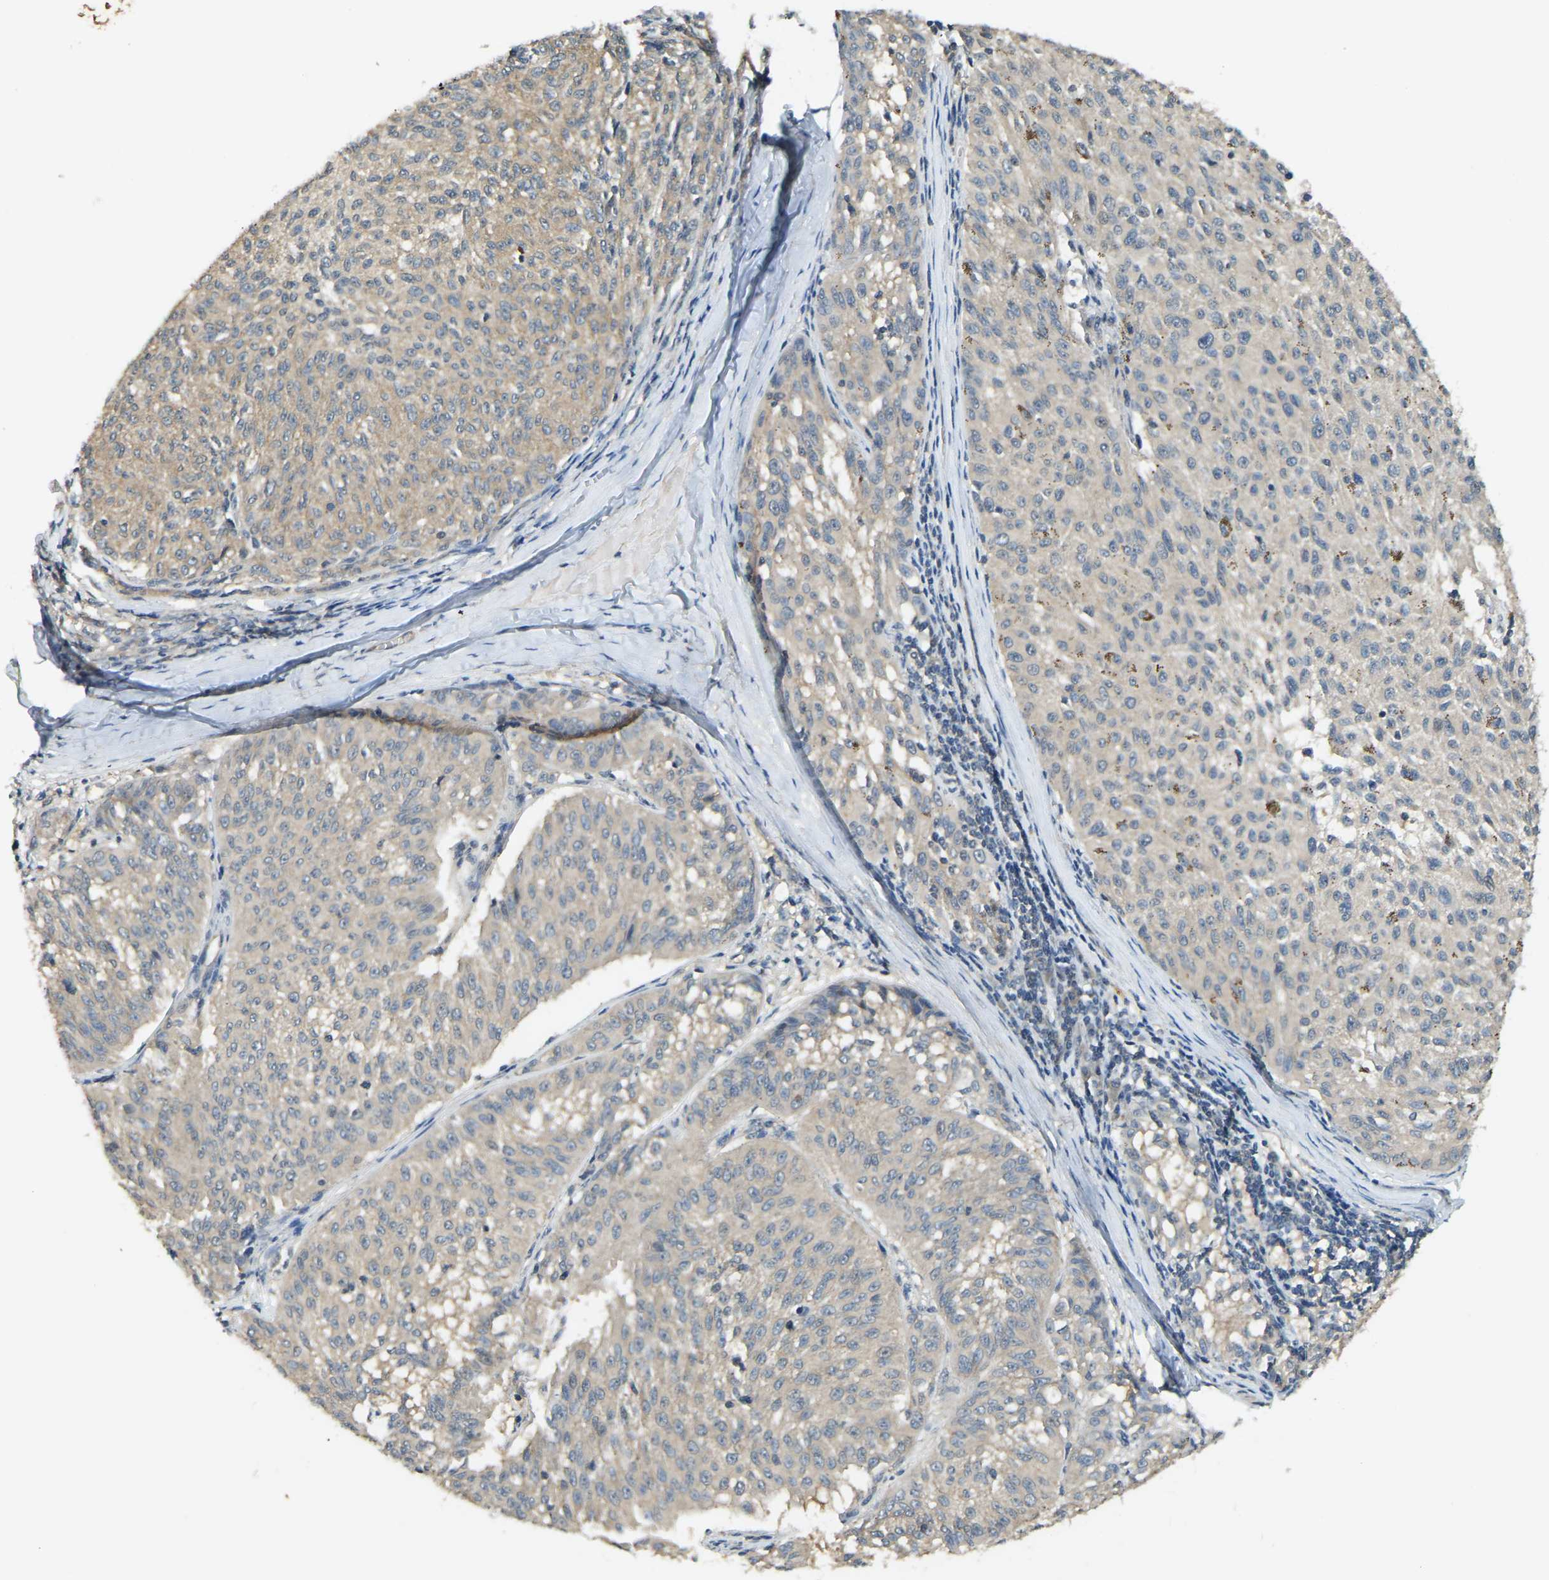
{"staining": {"intensity": "weak", "quantity": "<25%", "location": "cytoplasmic/membranous"}, "tissue": "melanoma", "cell_type": "Tumor cells", "image_type": "cancer", "snomed": [{"axis": "morphology", "description": "Malignant melanoma, NOS"}, {"axis": "topography", "description": "Skin"}], "caption": "An IHC image of melanoma is shown. There is no staining in tumor cells of melanoma. The staining is performed using DAB brown chromogen with nuclei counter-stained in using hematoxylin.", "gene": "AHNAK", "patient": {"sex": "female", "age": 72}}